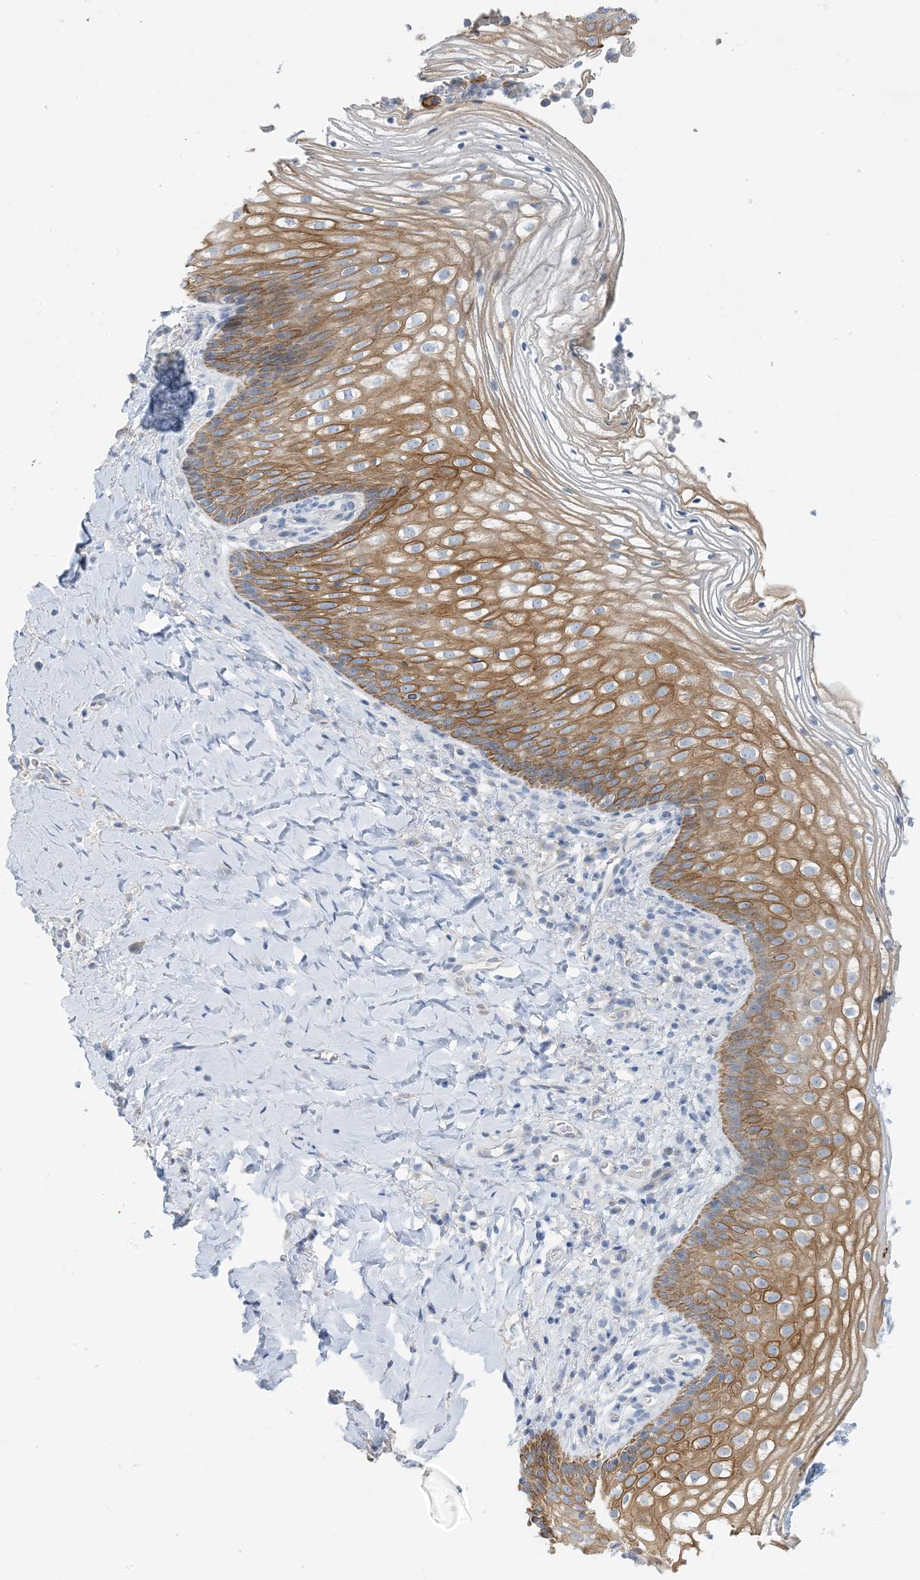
{"staining": {"intensity": "moderate", "quantity": ">75%", "location": "cytoplasmic/membranous"}, "tissue": "vagina", "cell_type": "Squamous epithelial cells", "image_type": "normal", "snomed": [{"axis": "morphology", "description": "Normal tissue, NOS"}, {"axis": "topography", "description": "Vagina"}], "caption": "Protein staining by immunohistochemistry (IHC) exhibits moderate cytoplasmic/membranous staining in approximately >75% of squamous epithelial cells in benign vagina.", "gene": "ZCCHC12", "patient": {"sex": "female", "age": 60}}